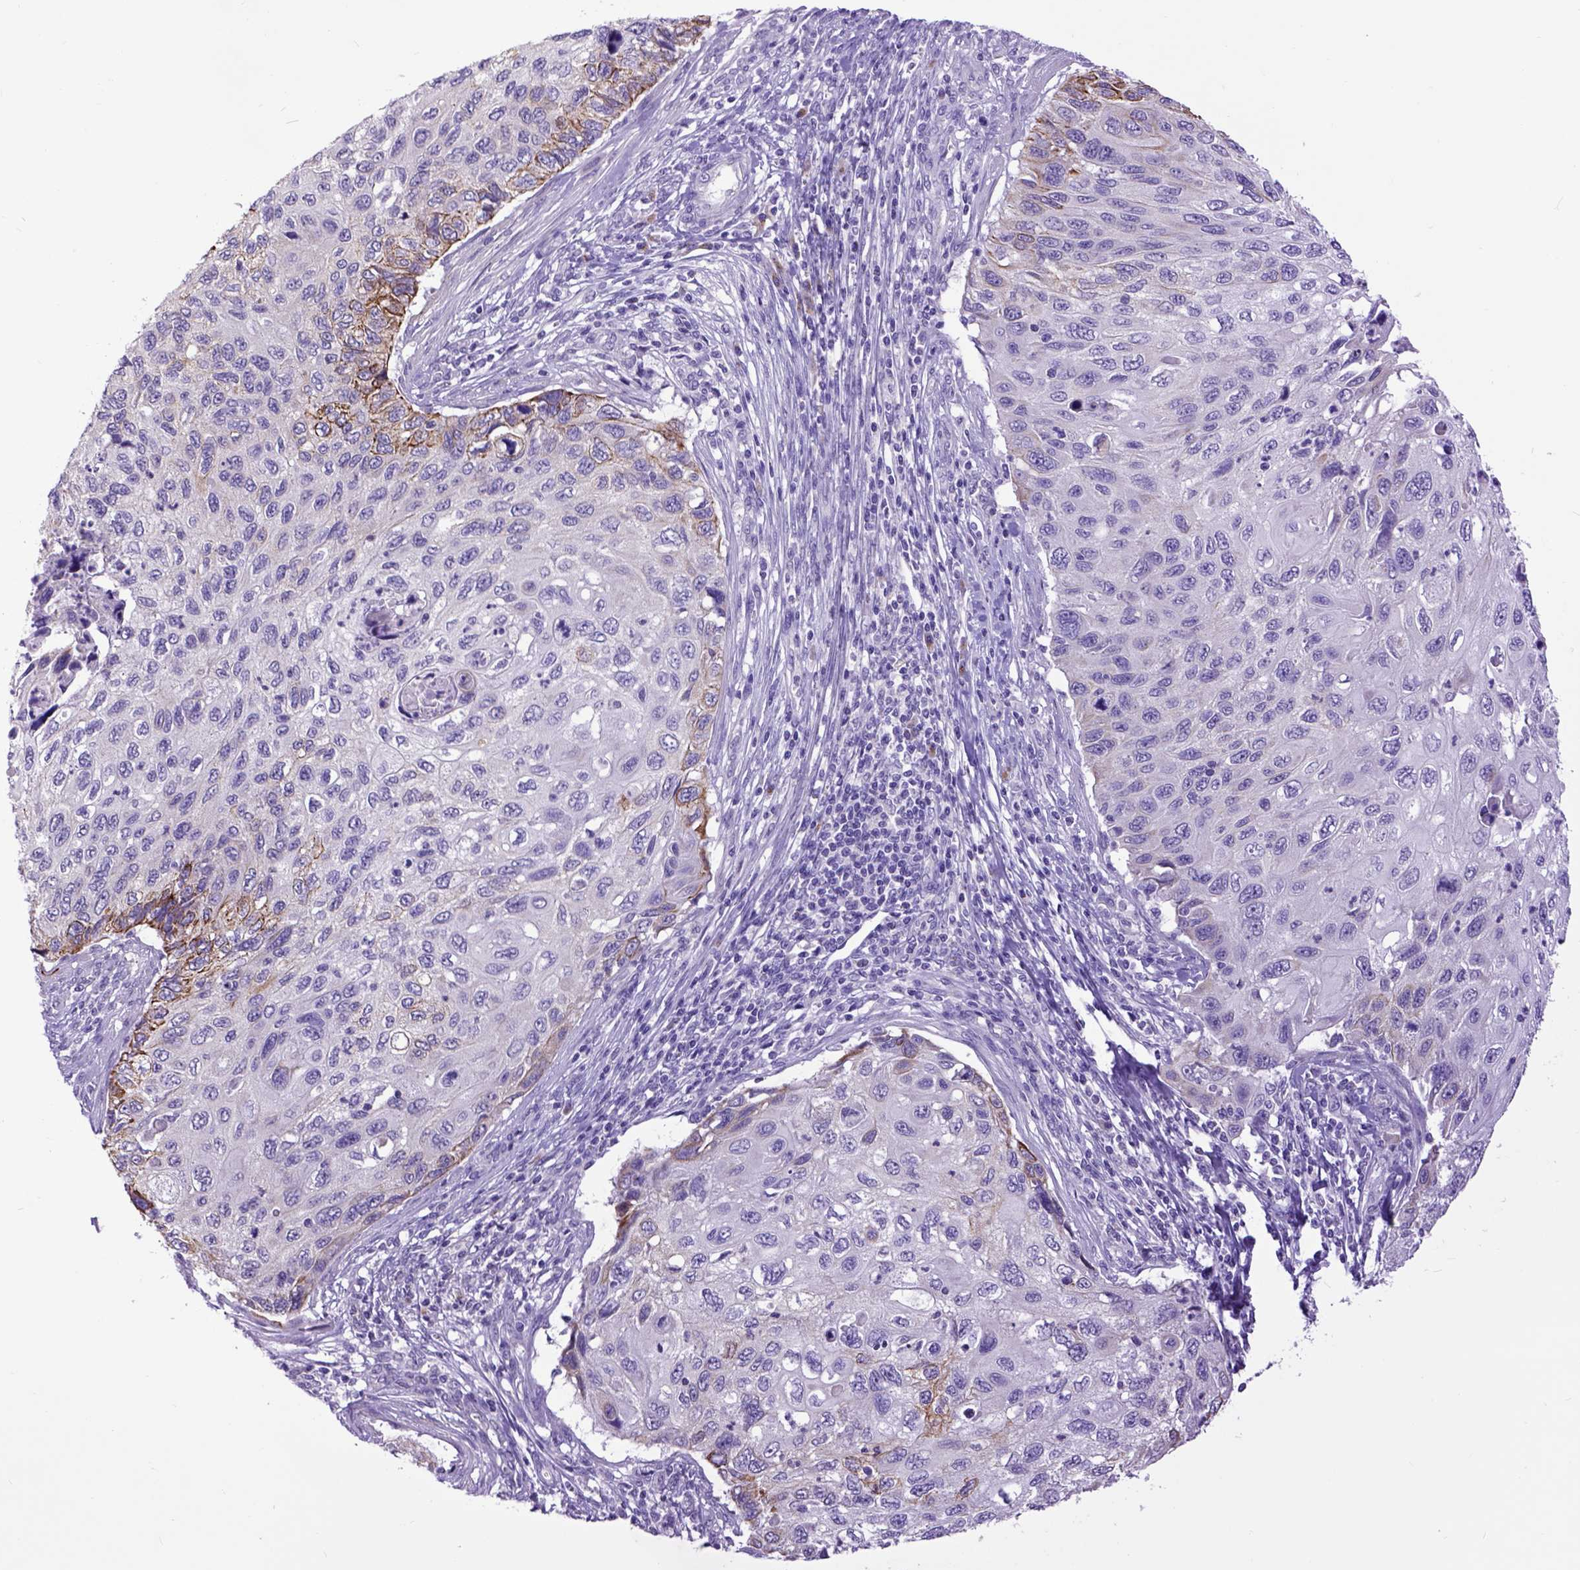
{"staining": {"intensity": "moderate", "quantity": "<25%", "location": "cytoplasmic/membranous"}, "tissue": "cervical cancer", "cell_type": "Tumor cells", "image_type": "cancer", "snomed": [{"axis": "morphology", "description": "Squamous cell carcinoma, NOS"}, {"axis": "topography", "description": "Cervix"}], "caption": "IHC micrograph of neoplastic tissue: human cervical squamous cell carcinoma stained using immunohistochemistry (IHC) demonstrates low levels of moderate protein expression localized specifically in the cytoplasmic/membranous of tumor cells, appearing as a cytoplasmic/membranous brown color.", "gene": "RAB25", "patient": {"sex": "female", "age": 70}}